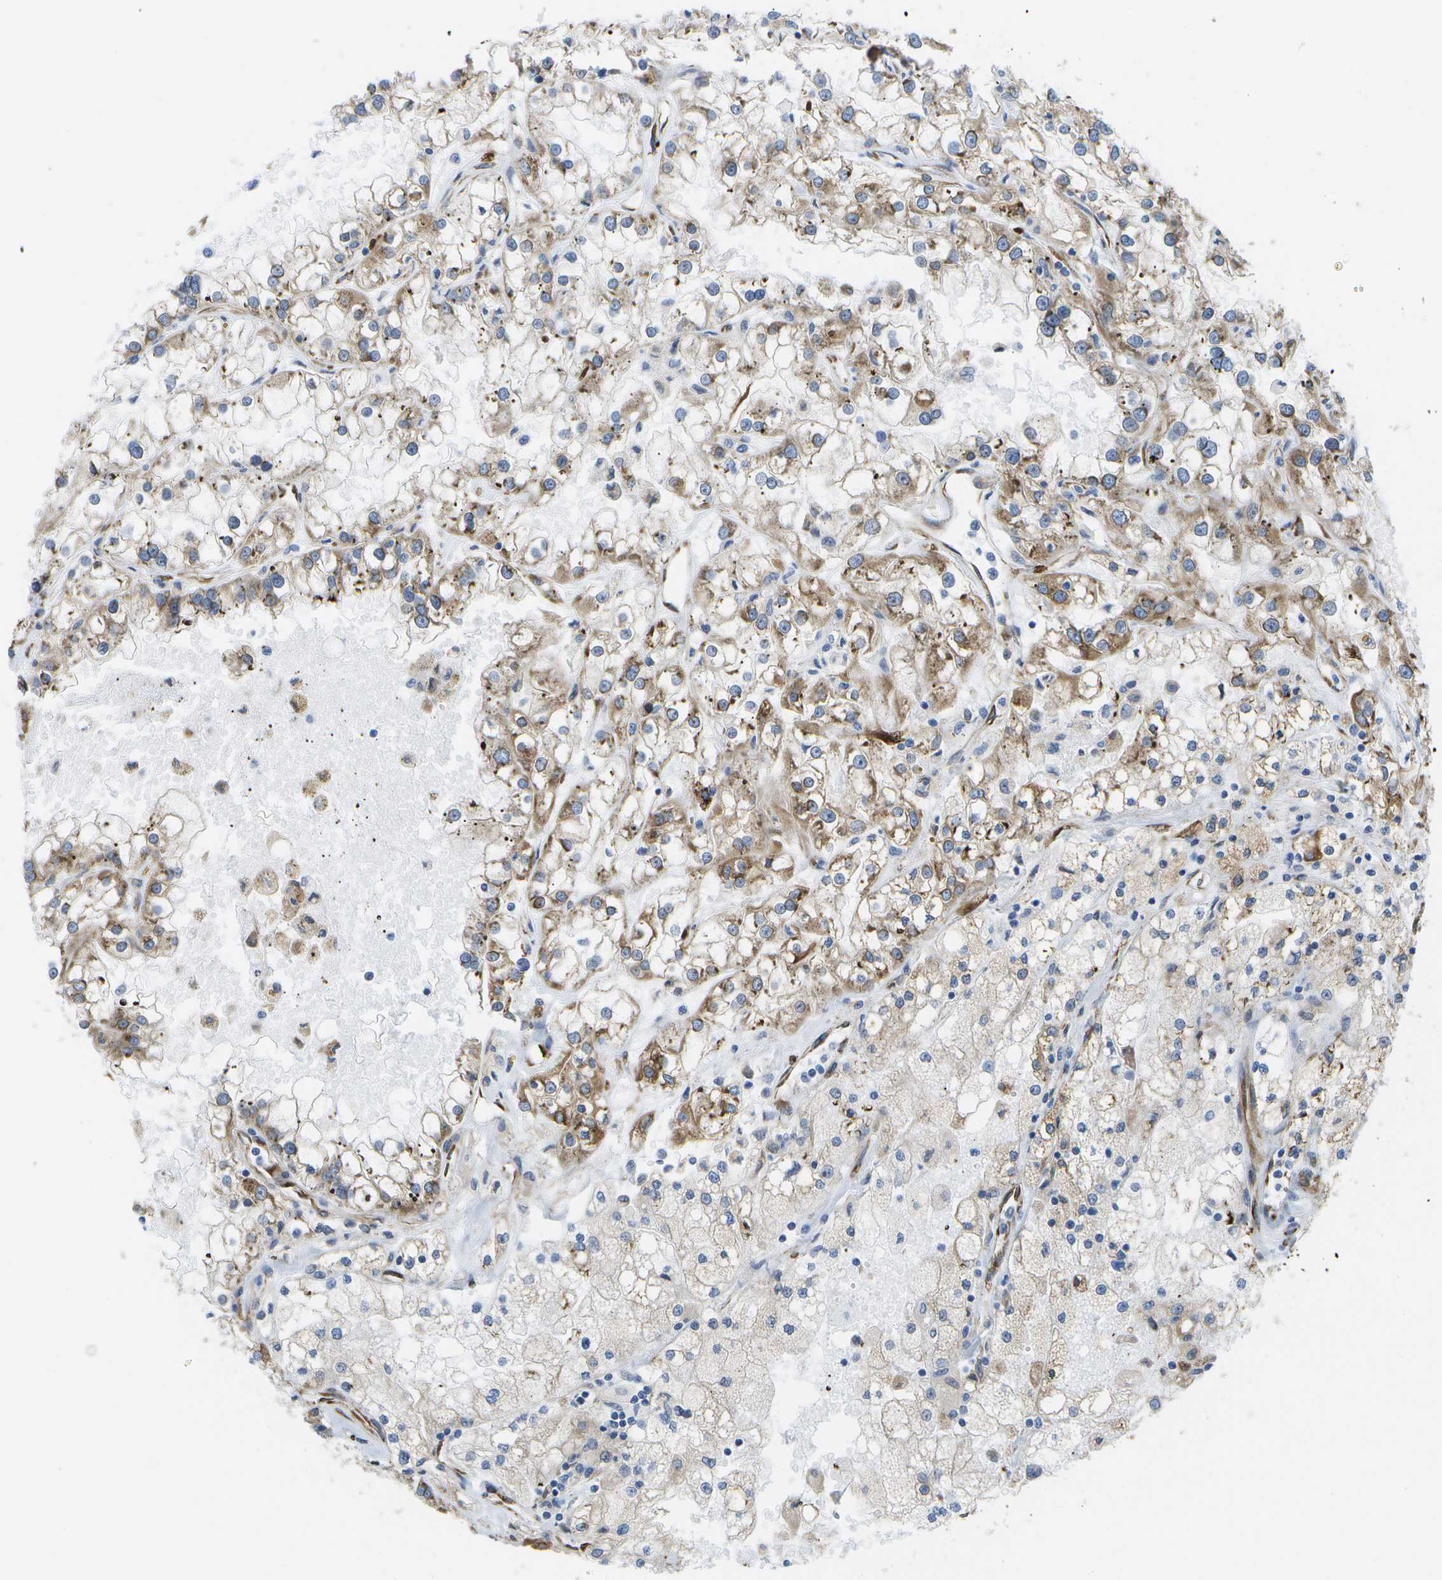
{"staining": {"intensity": "moderate", "quantity": ">75%", "location": "cytoplasmic/membranous"}, "tissue": "renal cancer", "cell_type": "Tumor cells", "image_type": "cancer", "snomed": [{"axis": "morphology", "description": "Adenocarcinoma, NOS"}, {"axis": "topography", "description": "Kidney"}], "caption": "Protein staining of renal cancer tissue reveals moderate cytoplasmic/membranous positivity in approximately >75% of tumor cells.", "gene": "ZDHHC17", "patient": {"sex": "female", "age": 52}}